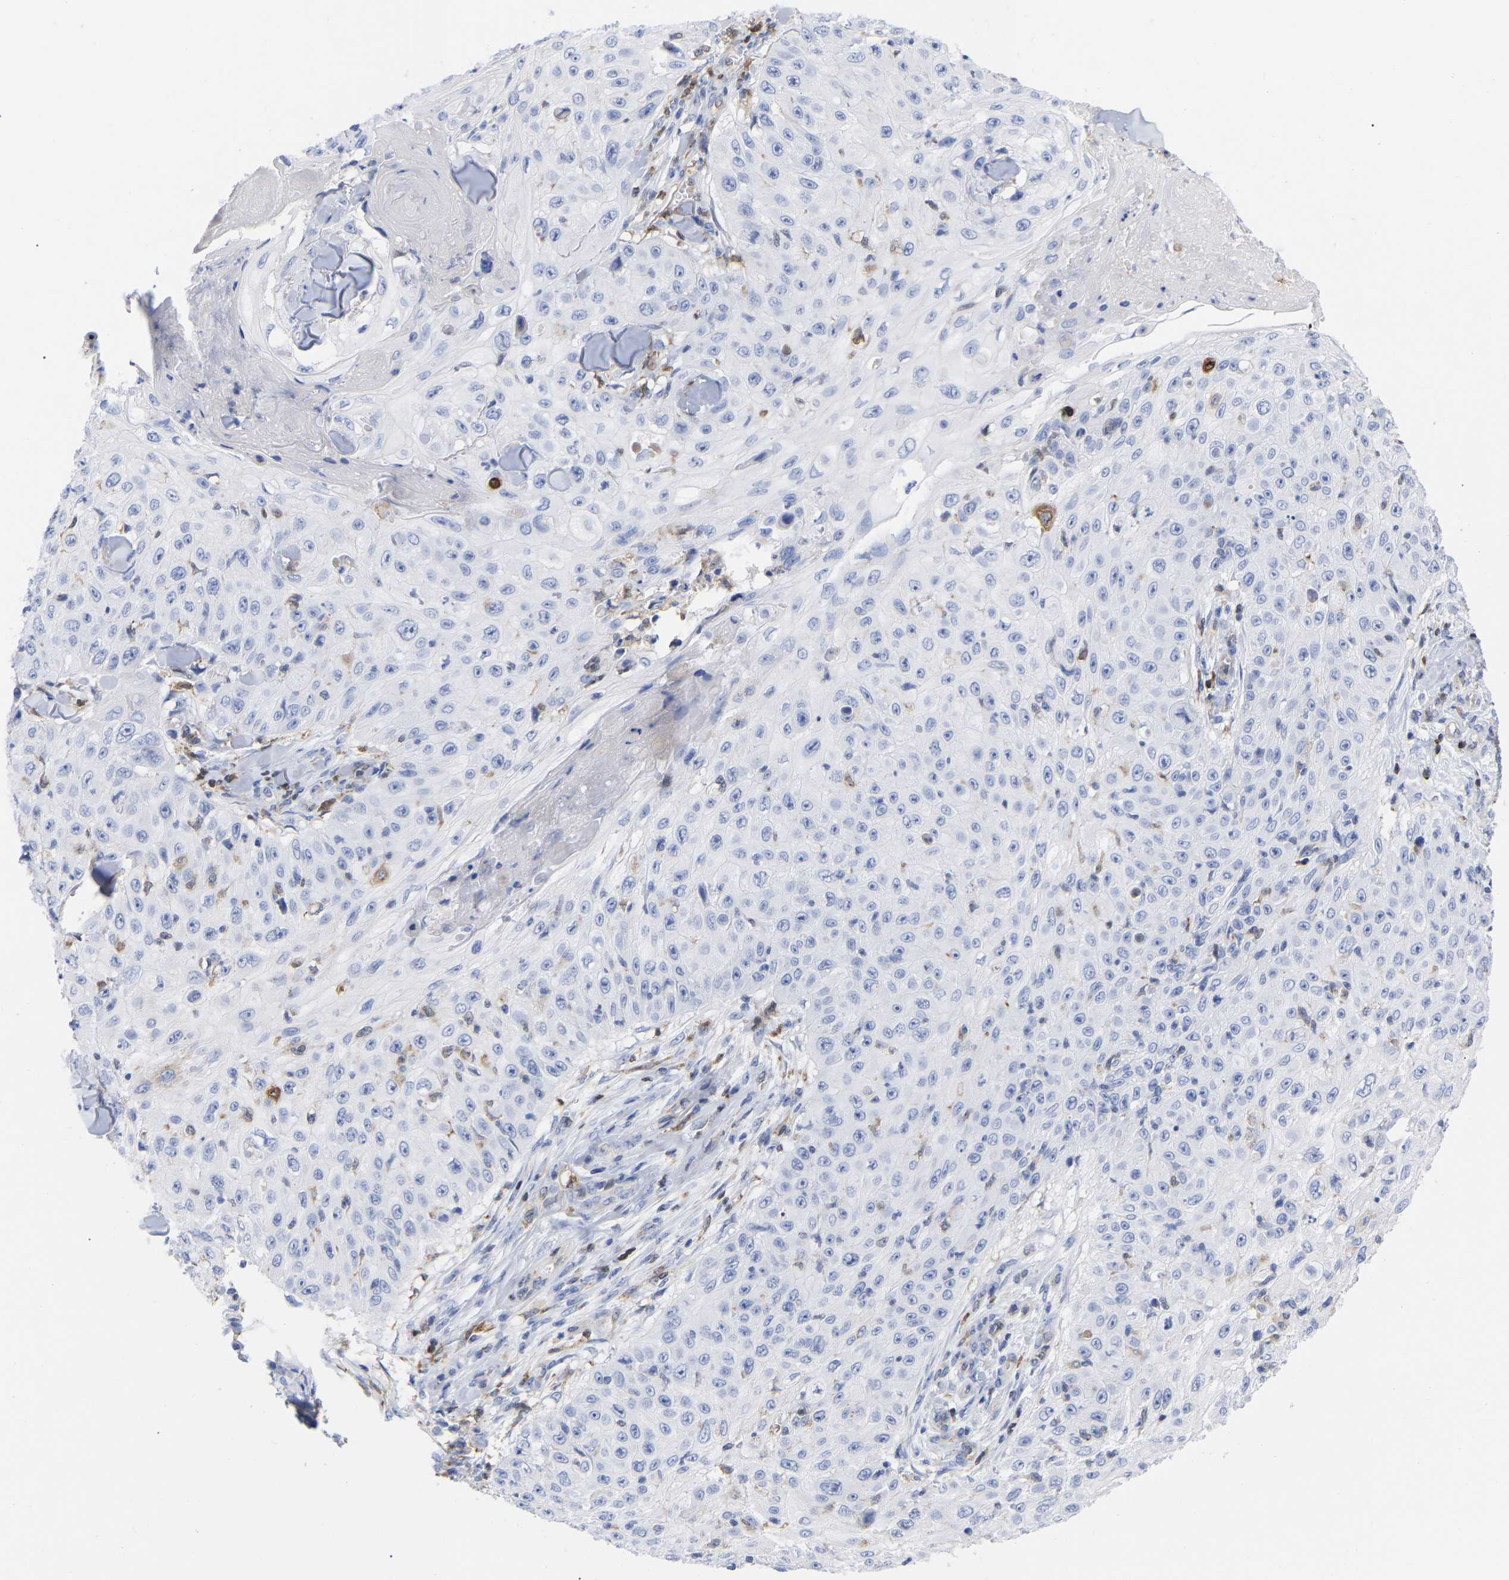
{"staining": {"intensity": "negative", "quantity": "none", "location": "none"}, "tissue": "skin cancer", "cell_type": "Tumor cells", "image_type": "cancer", "snomed": [{"axis": "morphology", "description": "Squamous cell carcinoma, NOS"}, {"axis": "topography", "description": "Skin"}], "caption": "Tumor cells show no significant positivity in skin squamous cell carcinoma.", "gene": "GIMAP4", "patient": {"sex": "male", "age": 86}}